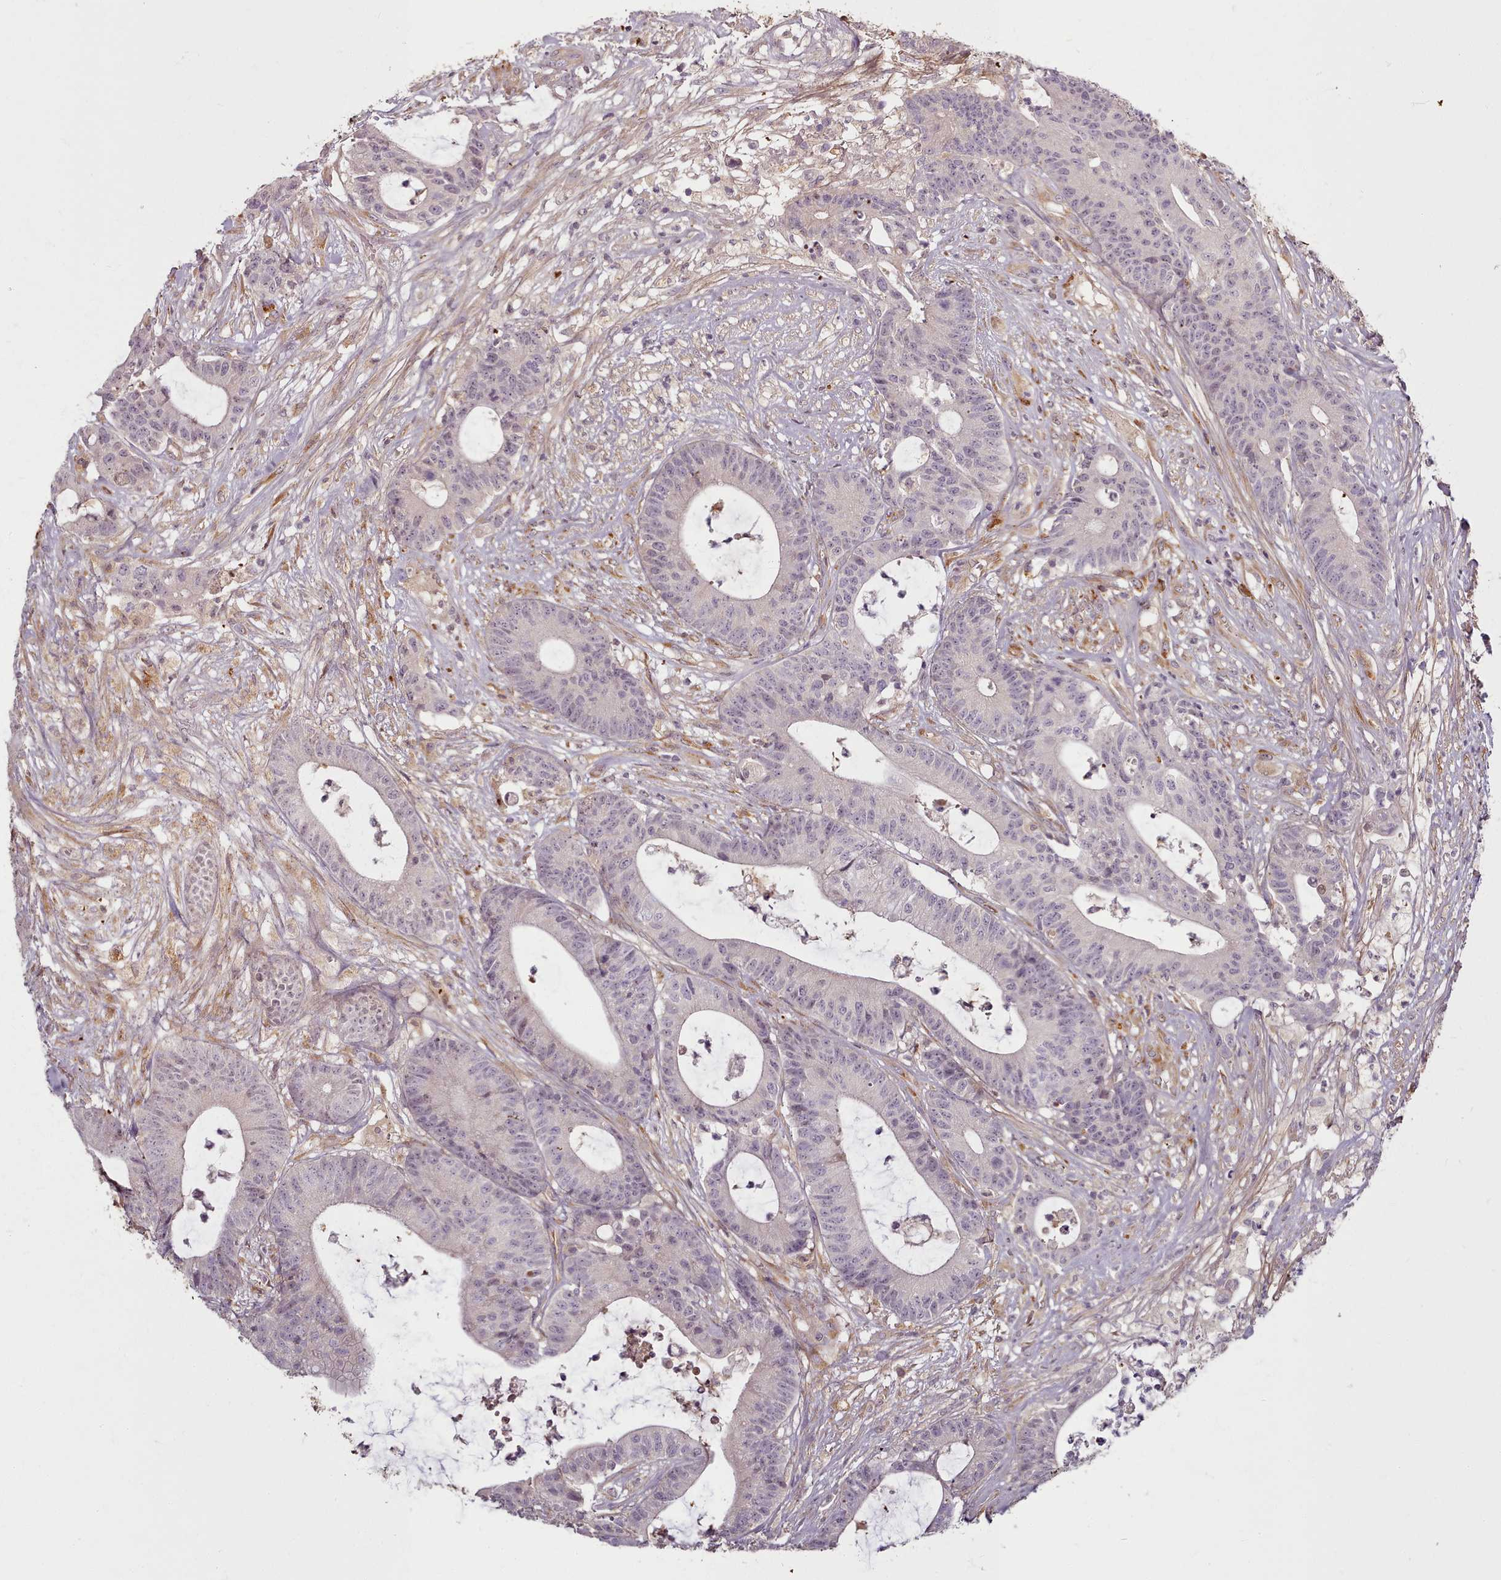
{"staining": {"intensity": "negative", "quantity": "none", "location": "none"}, "tissue": "colorectal cancer", "cell_type": "Tumor cells", "image_type": "cancer", "snomed": [{"axis": "morphology", "description": "Adenocarcinoma, NOS"}, {"axis": "topography", "description": "Colon"}], "caption": "This is an IHC image of adenocarcinoma (colorectal). There is no positivity in tumor cells.", "gene": "C1QTNF5", "patient": {"sex": "female", "age": 84}}